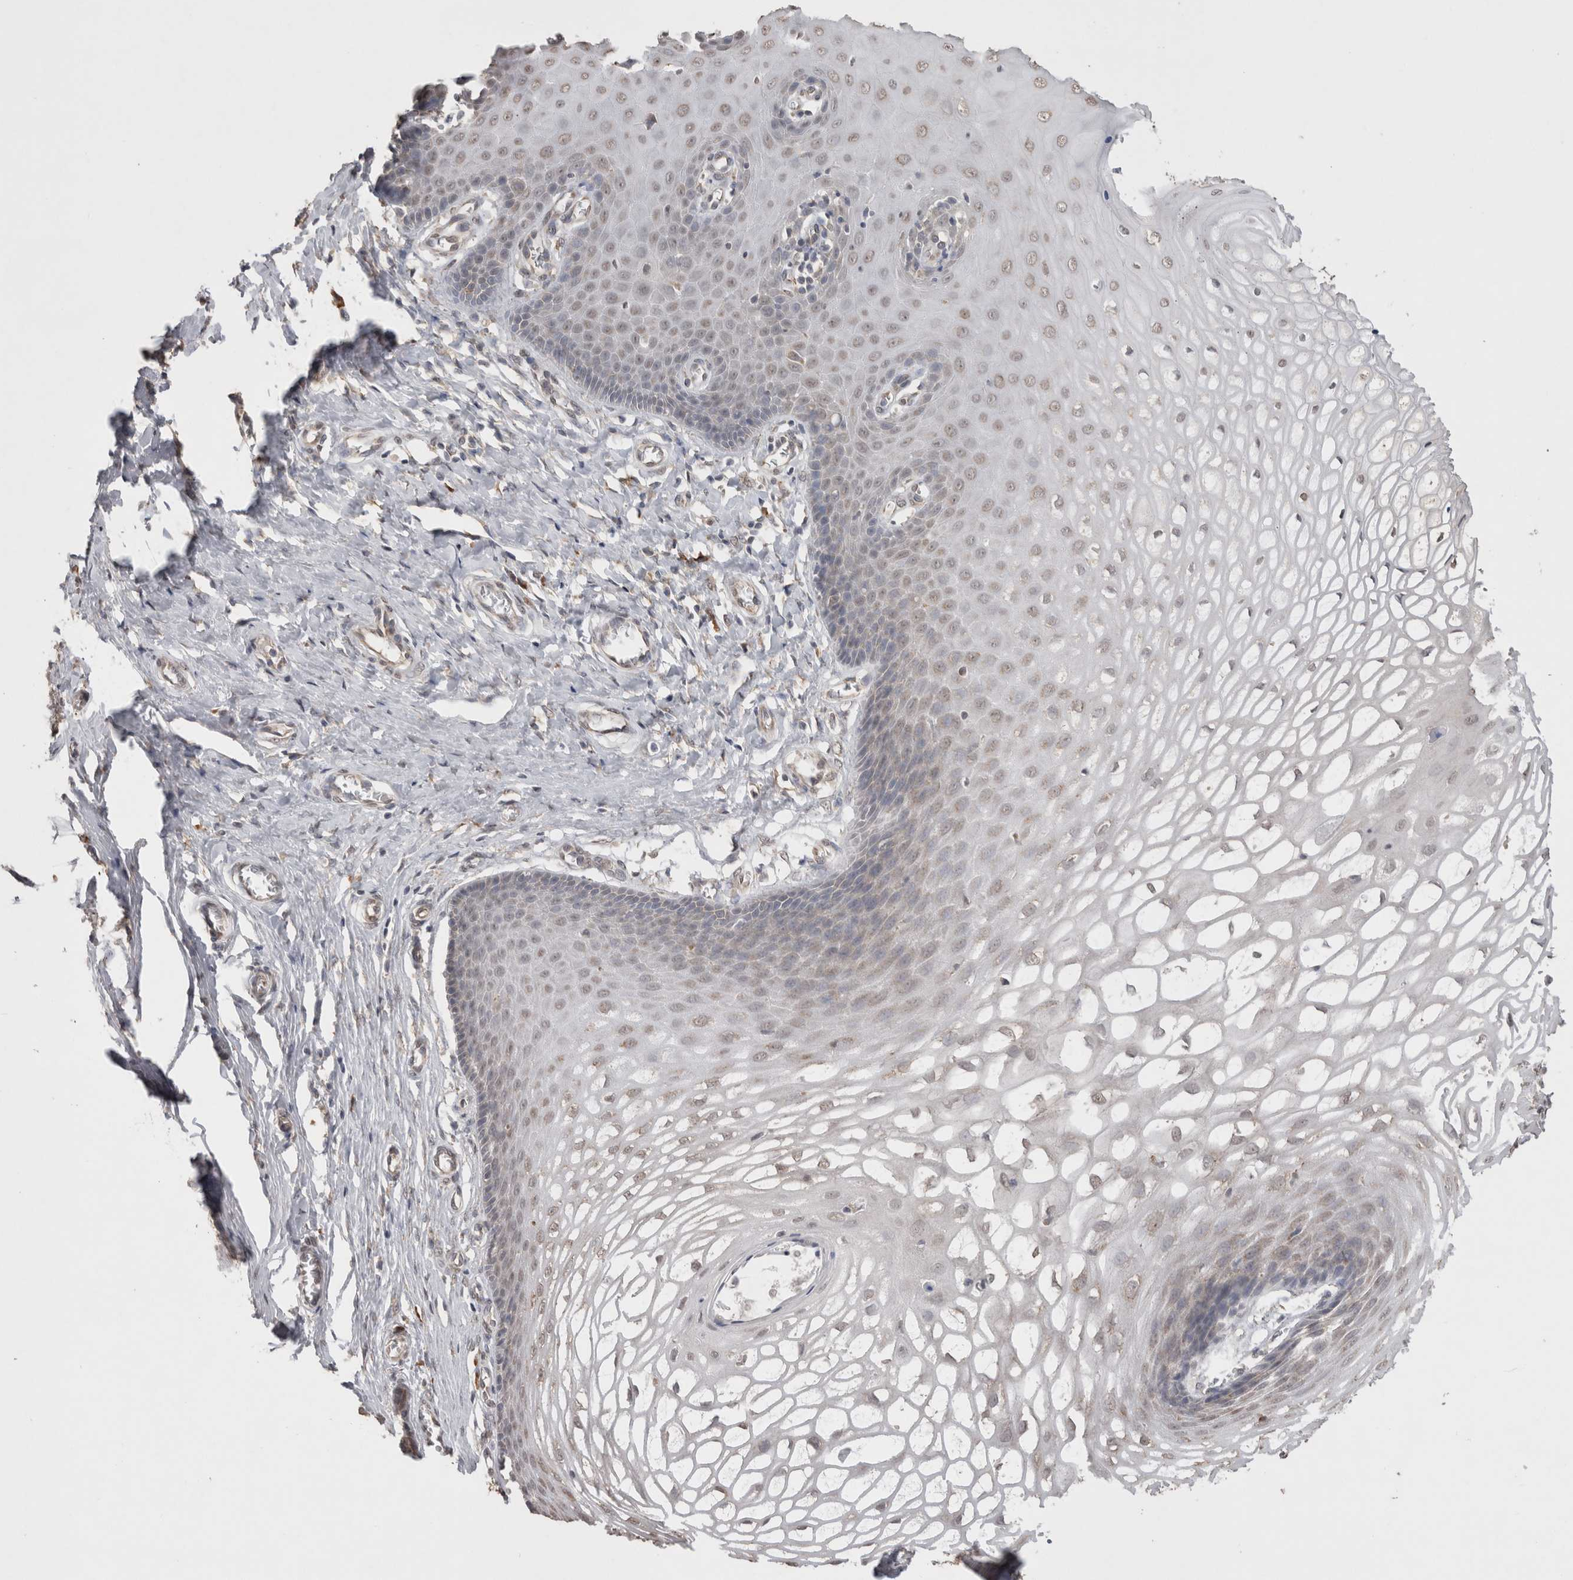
{"staining": {"intensity": "weak", "quantity": "<25%", "location": "cytoplasmic/membranous"}, "tissue": "cervix", "cell_type": "Glandular cells", "image_type": "normal", "snomed": [{"axis": "morphology", "description": "Normal tissue, NOS"}, {"axis": "topography", "description": "Cervix"}], "caption": "IHC photomicrograph of normal human cervix stained for a protein (brown), which demonstrates no expression in glandular cells.", "gene": "NOMO1", "patient": {"sex": "female", "age": 55}}